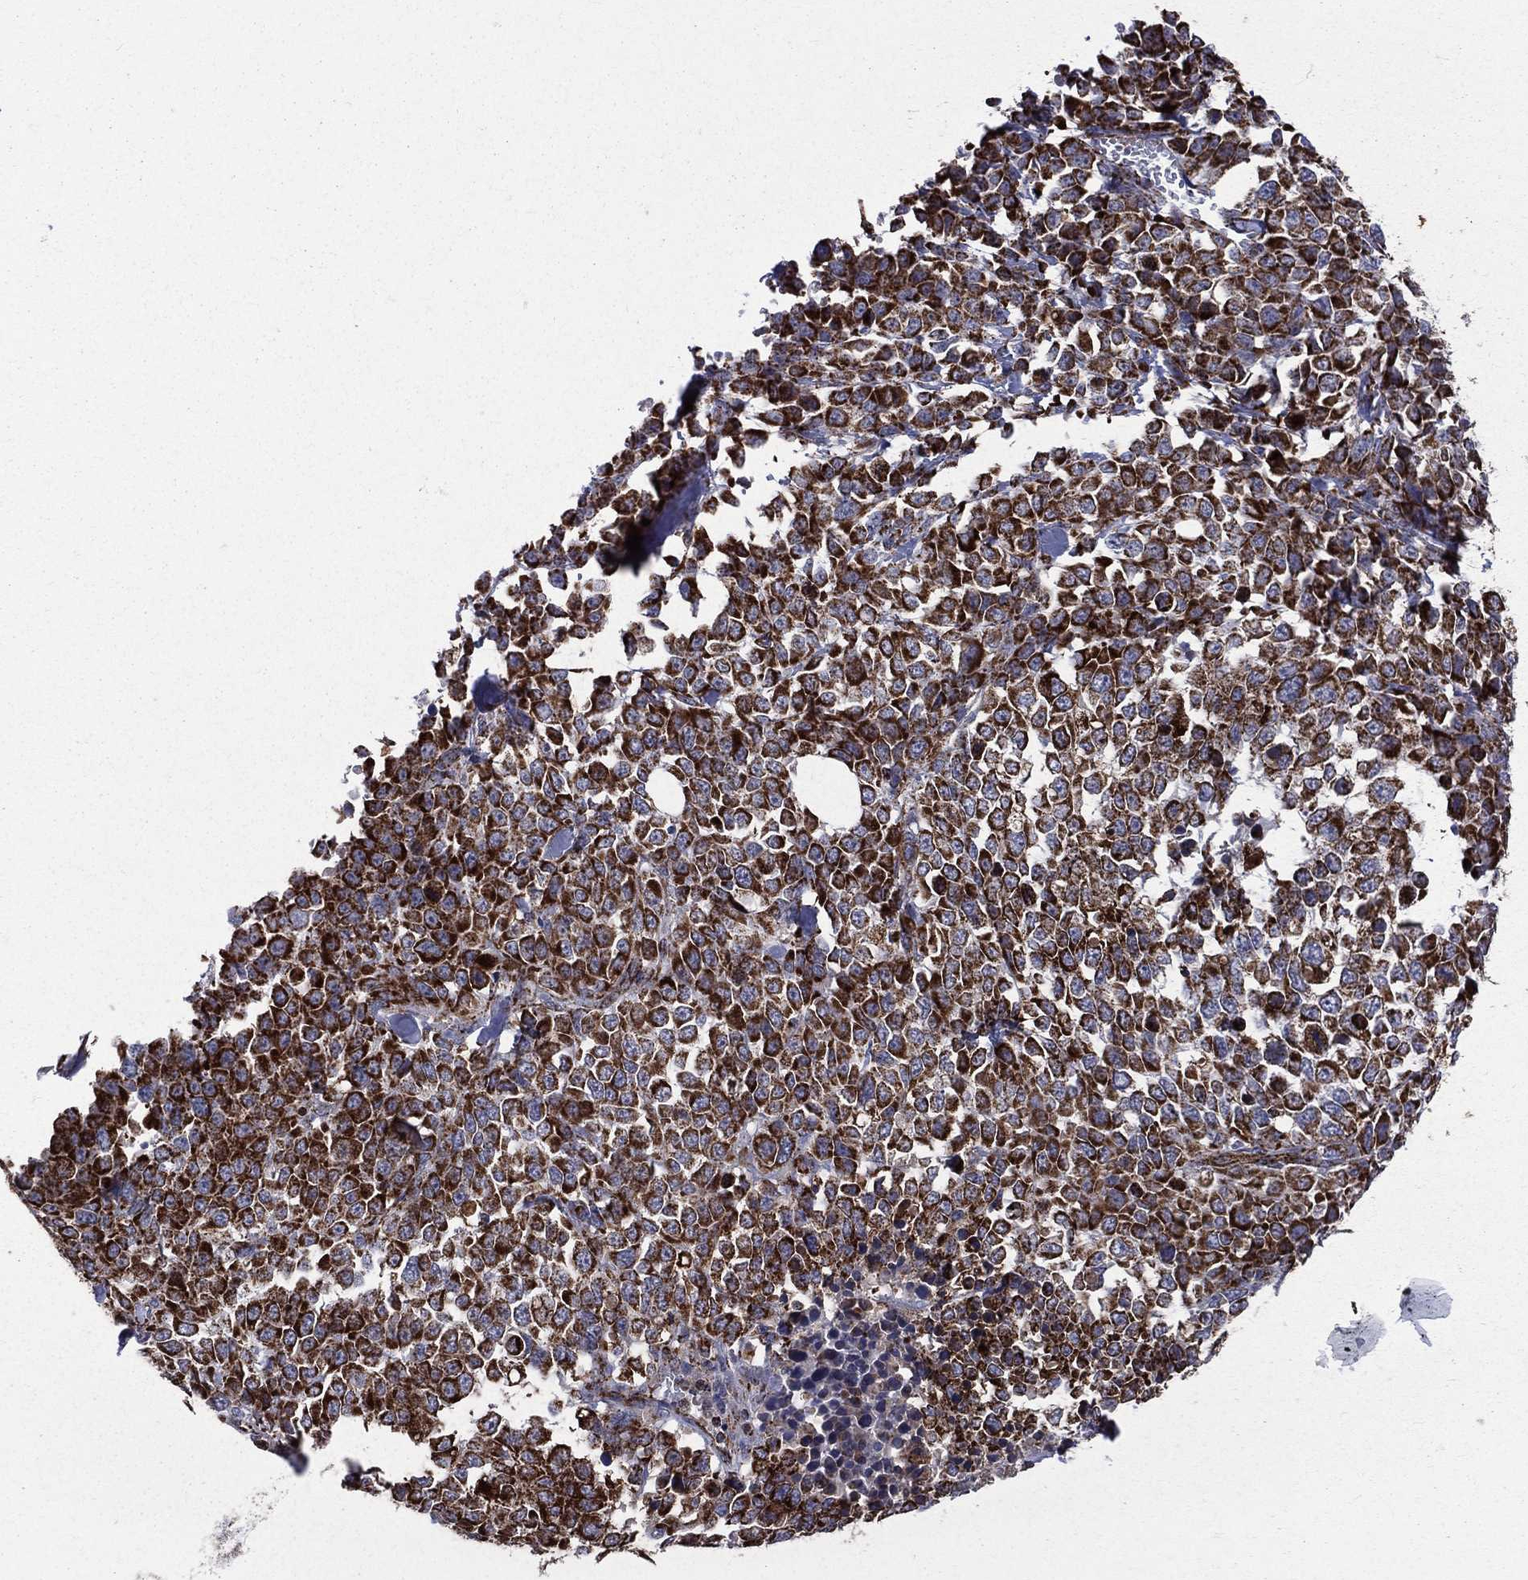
{"staining": {"intensity": "strong", "quantity": ">75%", "location": "cytoplasmic/membranous"}, "tissue": "melanoma", "cell_type": "Tumor cells", "image_type": "cancer", "snomed": [{"axis": "morphology", "description": "Malignant melanoma, Metastatic site"}, {"axis": "topography", "description": "Skin"}], "caption": "Melanoma was stained to show a protein in brown. There is high levels of strong cytoplasmic/membranous staining in about >75% of tumor cells. The staining was performed using DAB, with brown indicating positive protein expression. Nuclei are stained blue with hematoxylin.", "gene": "GOT2", "patient": {"sex": "male", "age": 84}}